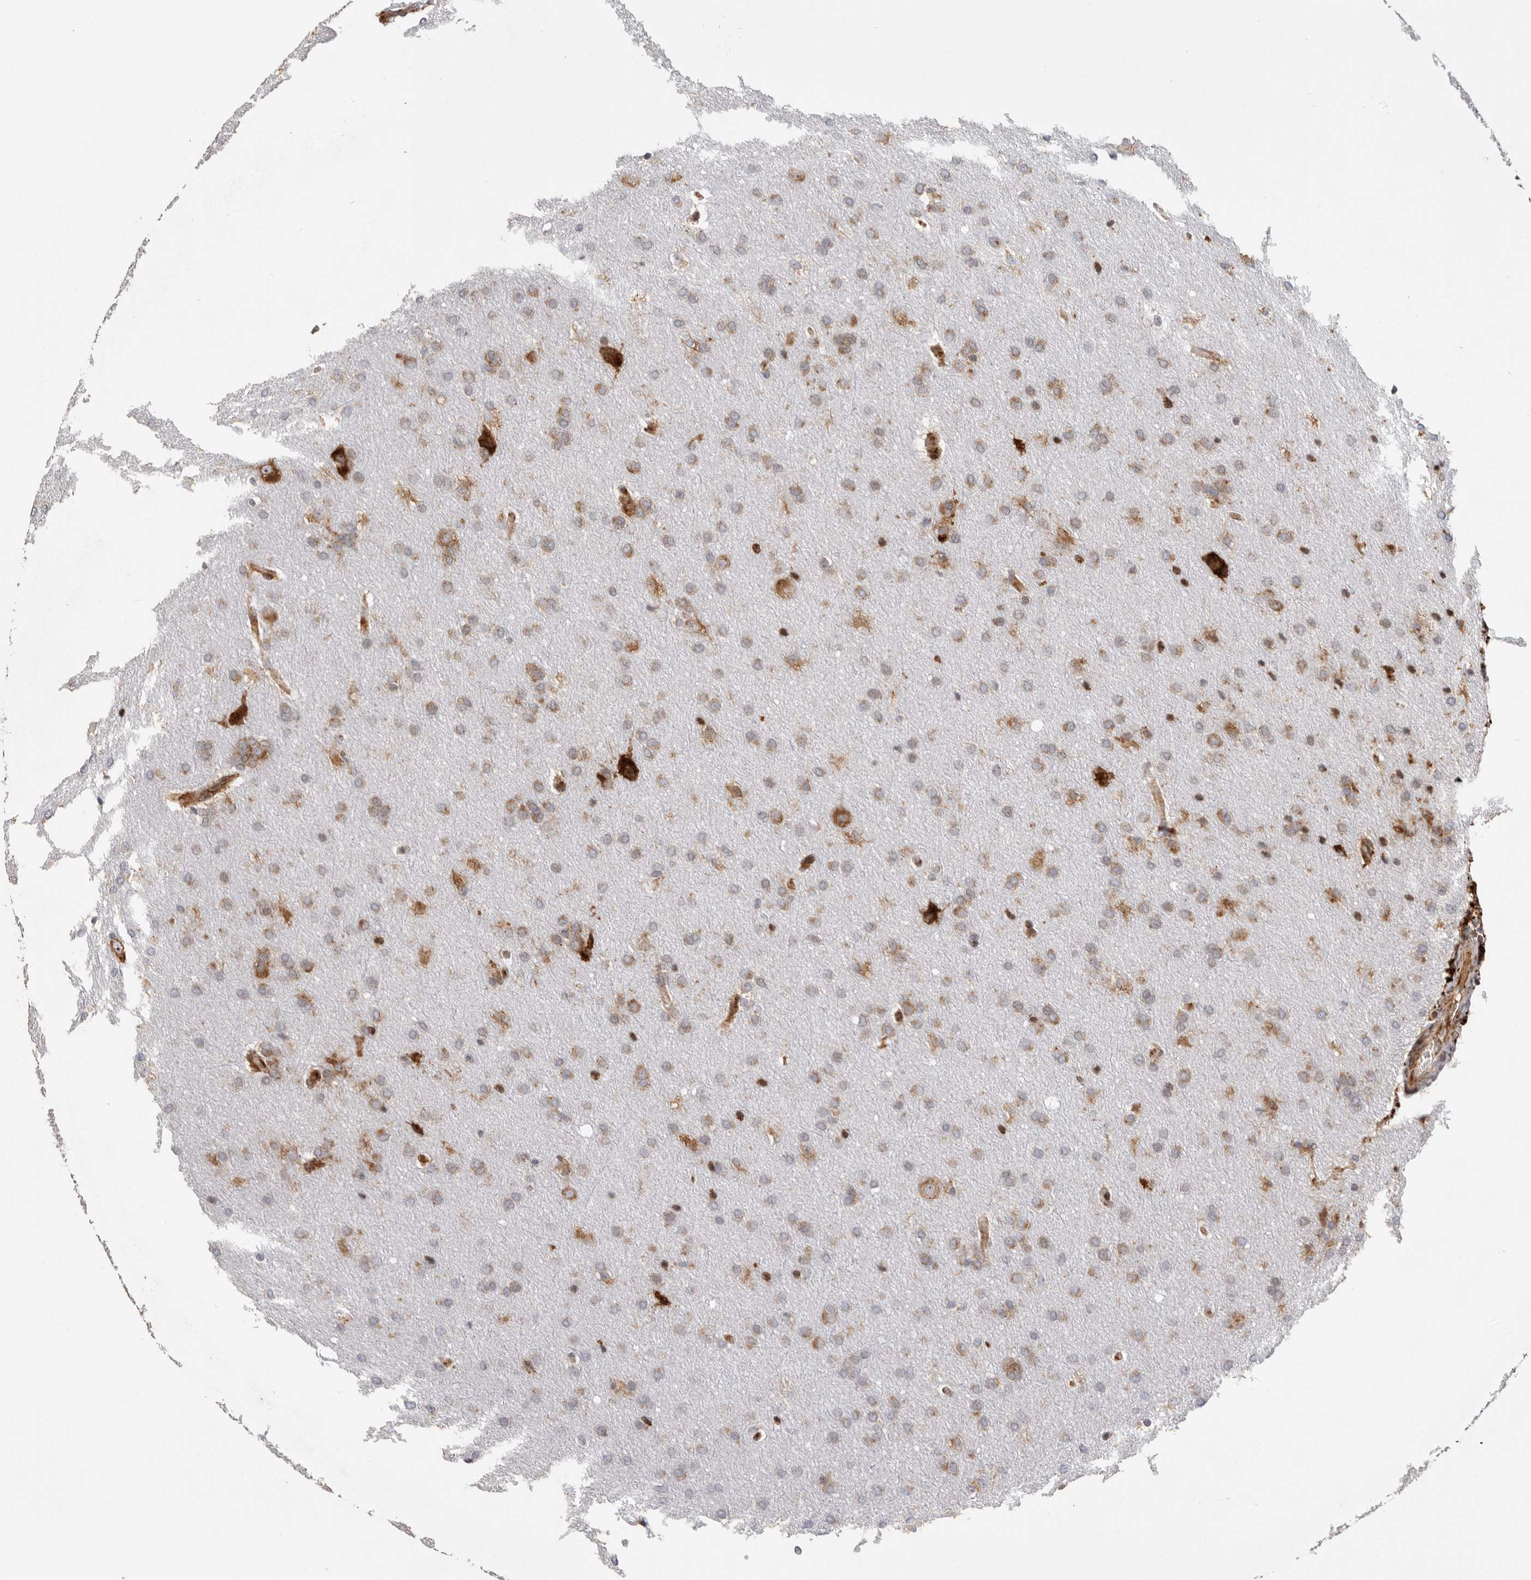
{"staining": {"intensity": "weak", "quantity": ">75%", "location": "cytoplasmic/membranous"}, "tissue": "glioma", "cell_type": "Tumor cells", "image_type": "cancer", "snomed": [{"axis": "morphology", "description": "Glioma, malignant, Low grade"}, {"axis": "topography", "description": "Brain"}], "caption": "Glioma stained with a protein marker demonstrates weak staining in tumor cells.", "gene": "FZD3", "patient": {"sex": "female", "age": 37}}